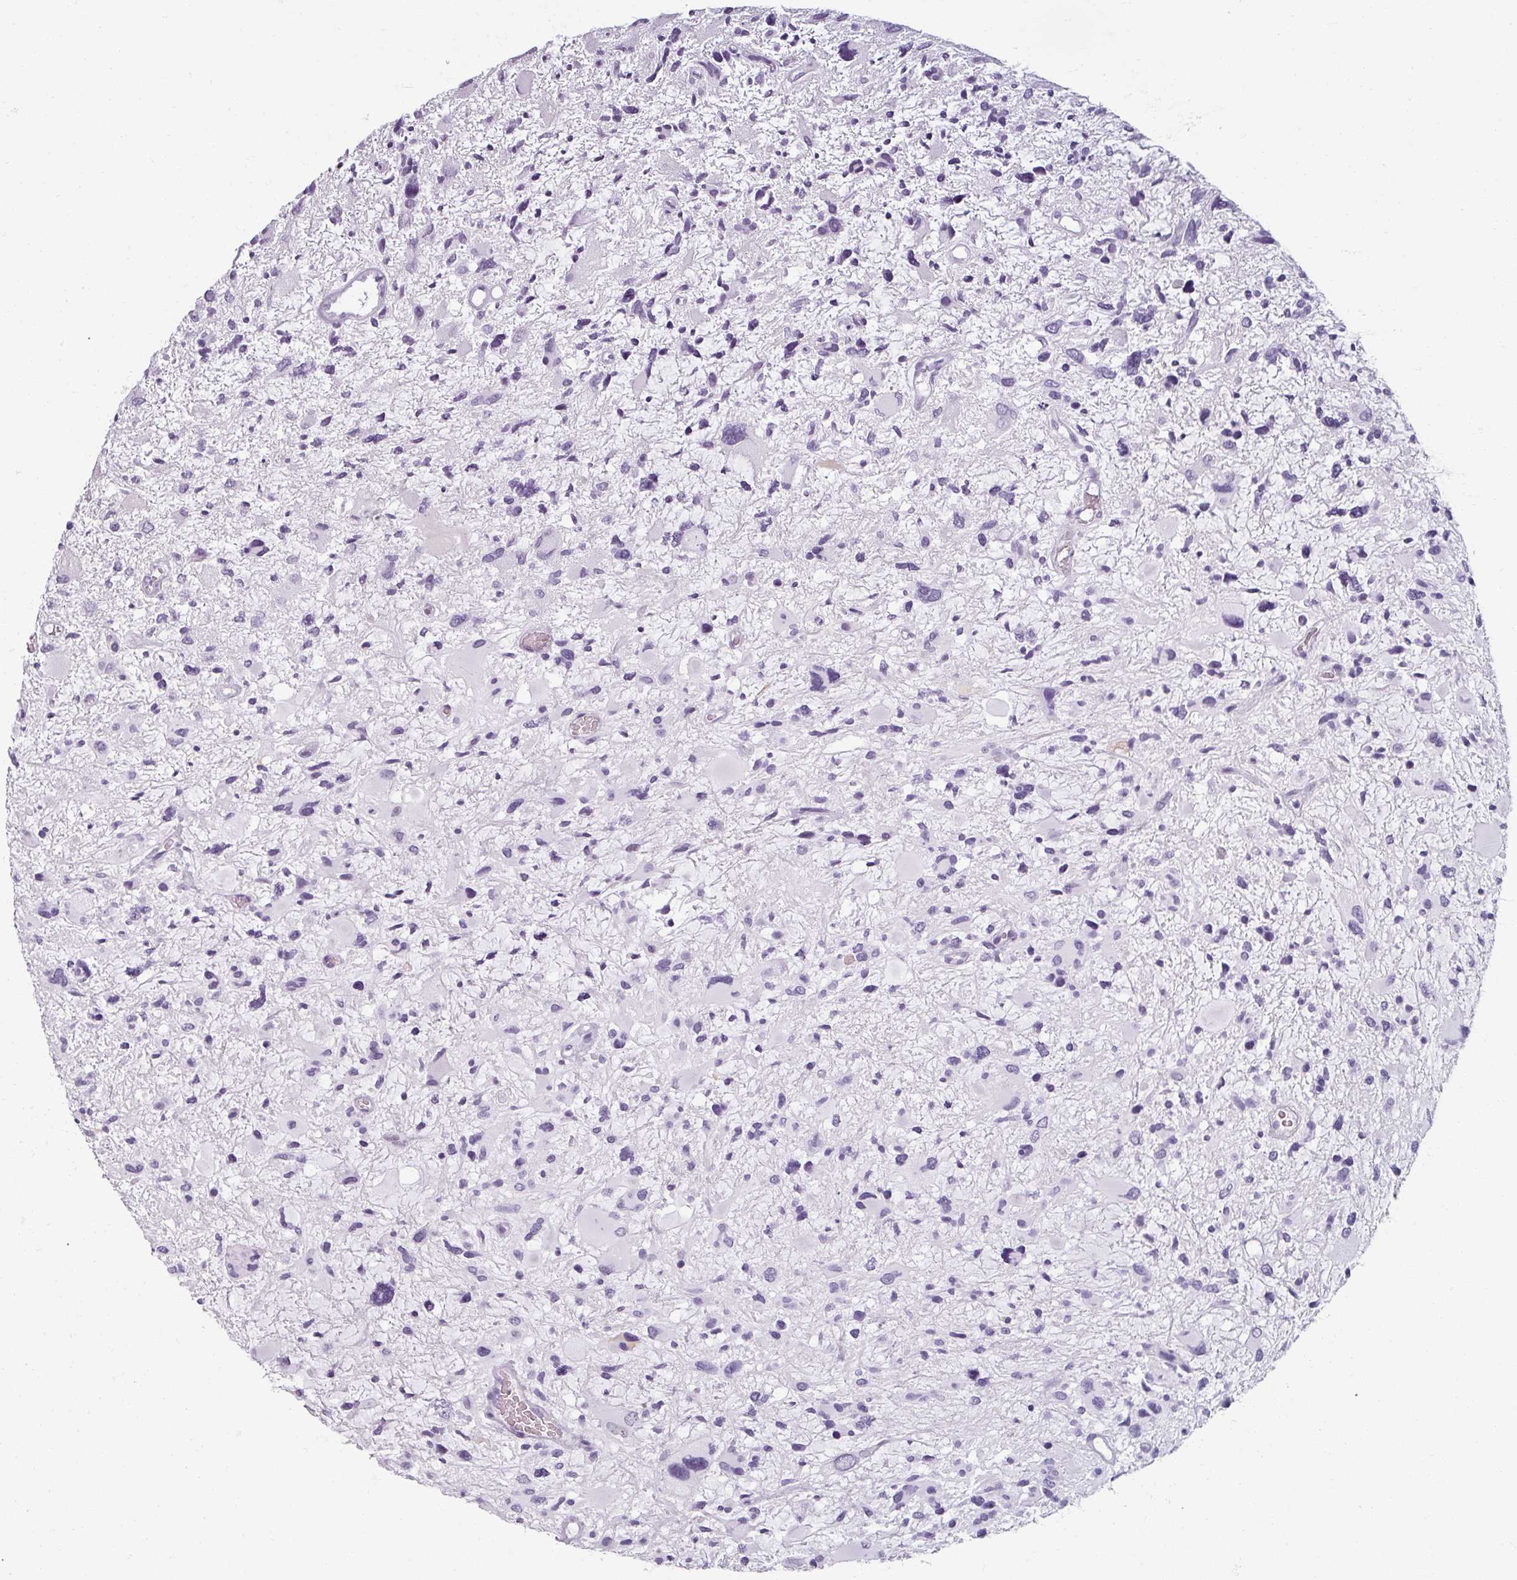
{"staining": {"intensity": "negative", "quantity": "none", "location": "none"}, "tissue": "glioma", "cell_type": "Tumor cells", "image_type": "cancer", "snomed": [{"axis": "morphology", "description": "Glioma, malignant, High grade"}, {"axis": "topography", "description": "Brain"}], "caption": "DAB immunohistochemical staining of human glioma displays no significant staining in tumor cells.", "gene": "REG3G", "patient": {"sex": "female", "age": 11}}